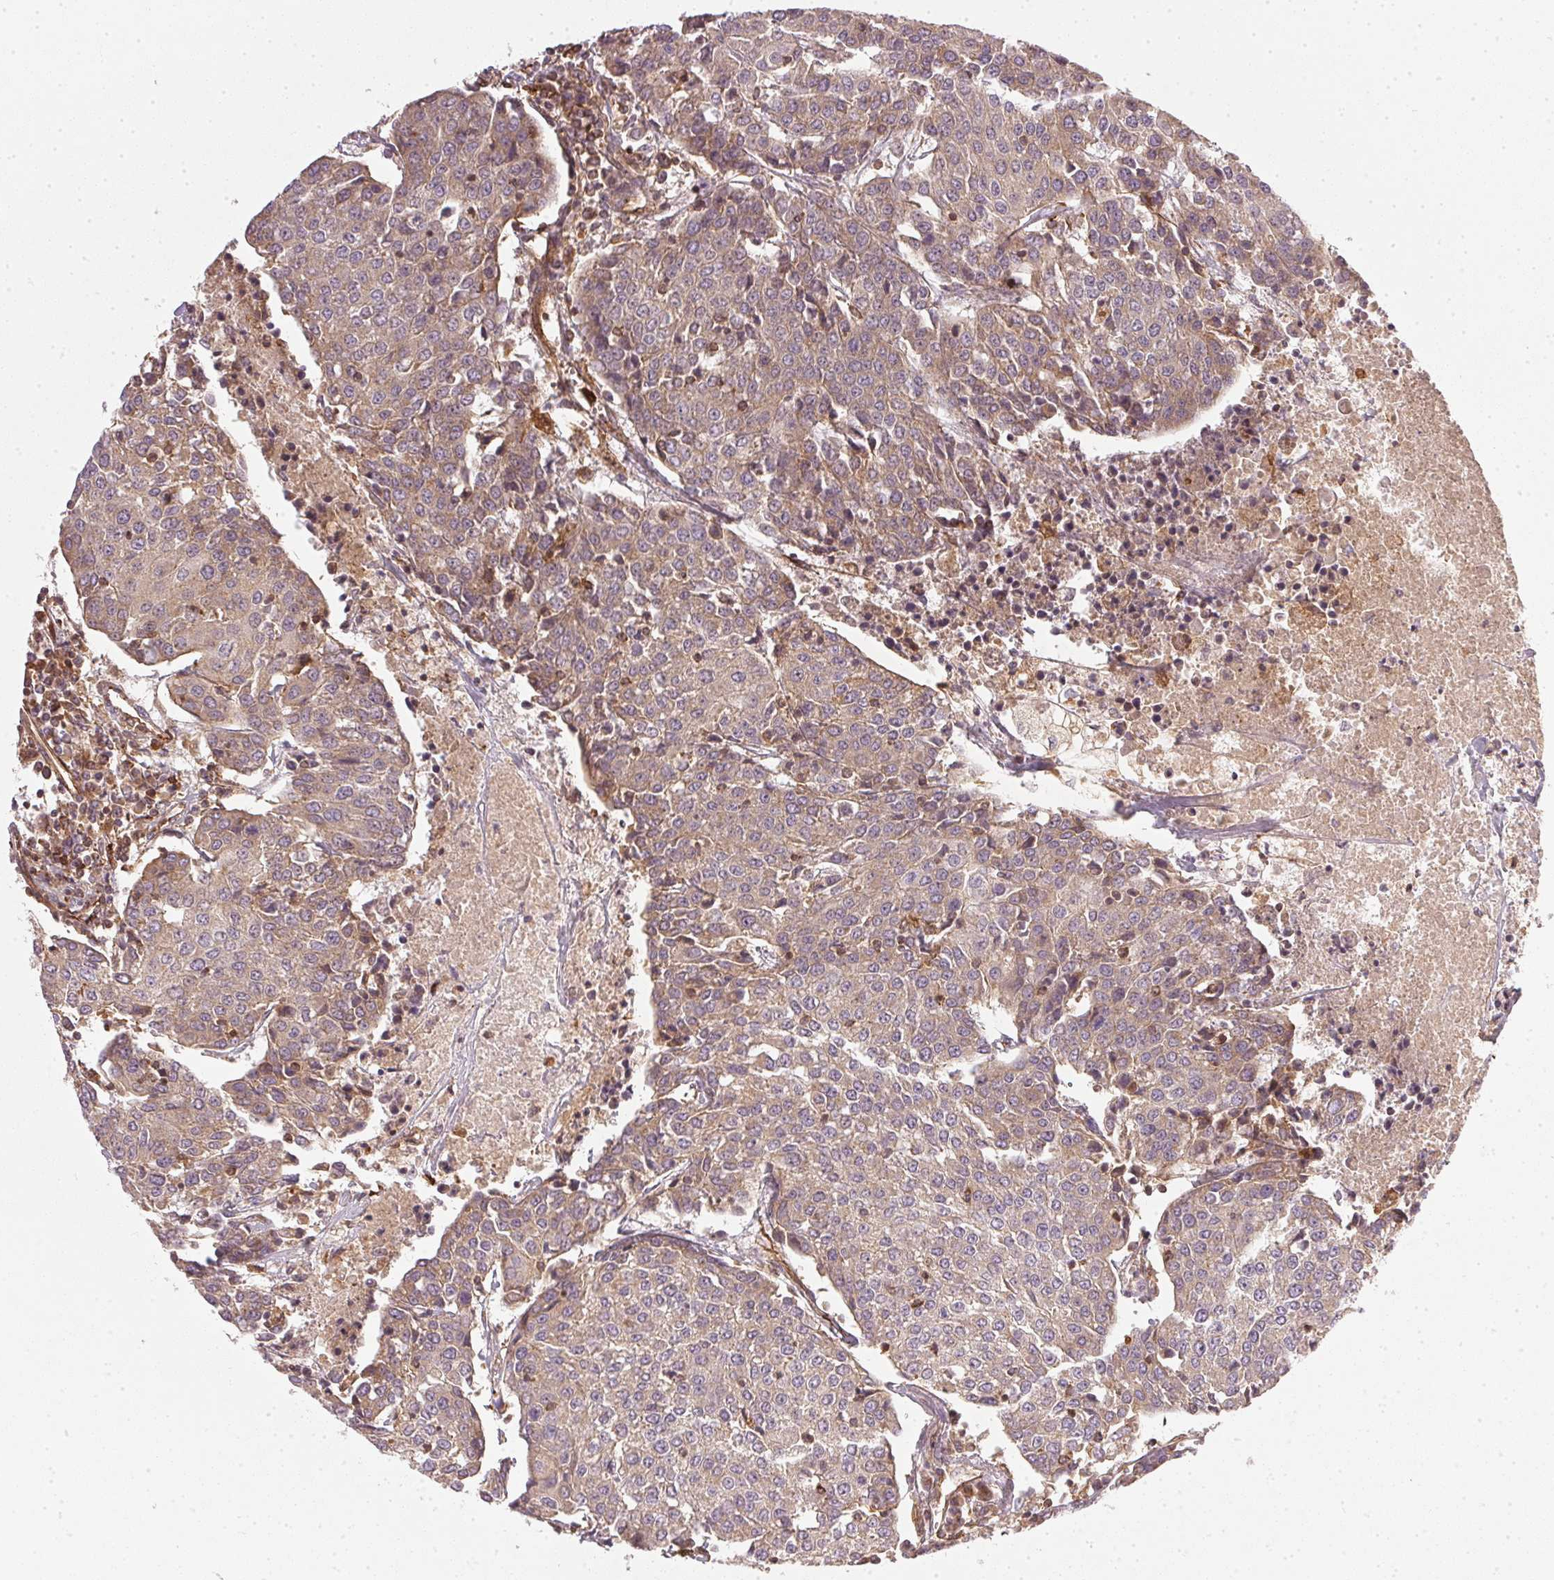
{"staining": {"intensity": "weak", "quantity": ">75%", "location": "cytoplasmic/membranous"}, "tissue": "urothelial cancer", "cell_type": "Tumor cells", "image_type": "cancer", "snomed": [{"axis": "morphology", "description": "Urothelial carcinoma, High grade"}, {"axis": "topography", "description": "Urinary bladder"}], "caption": "Approximately >75% of tumor cells in urothelial carcinoma (high-grade) exhibit weak cytoplasmic/membranous protein expression as visualized by brown immunohistochemical staining.", "gene": "NADK2", "patient": {"sex": "female", "age": 85}}